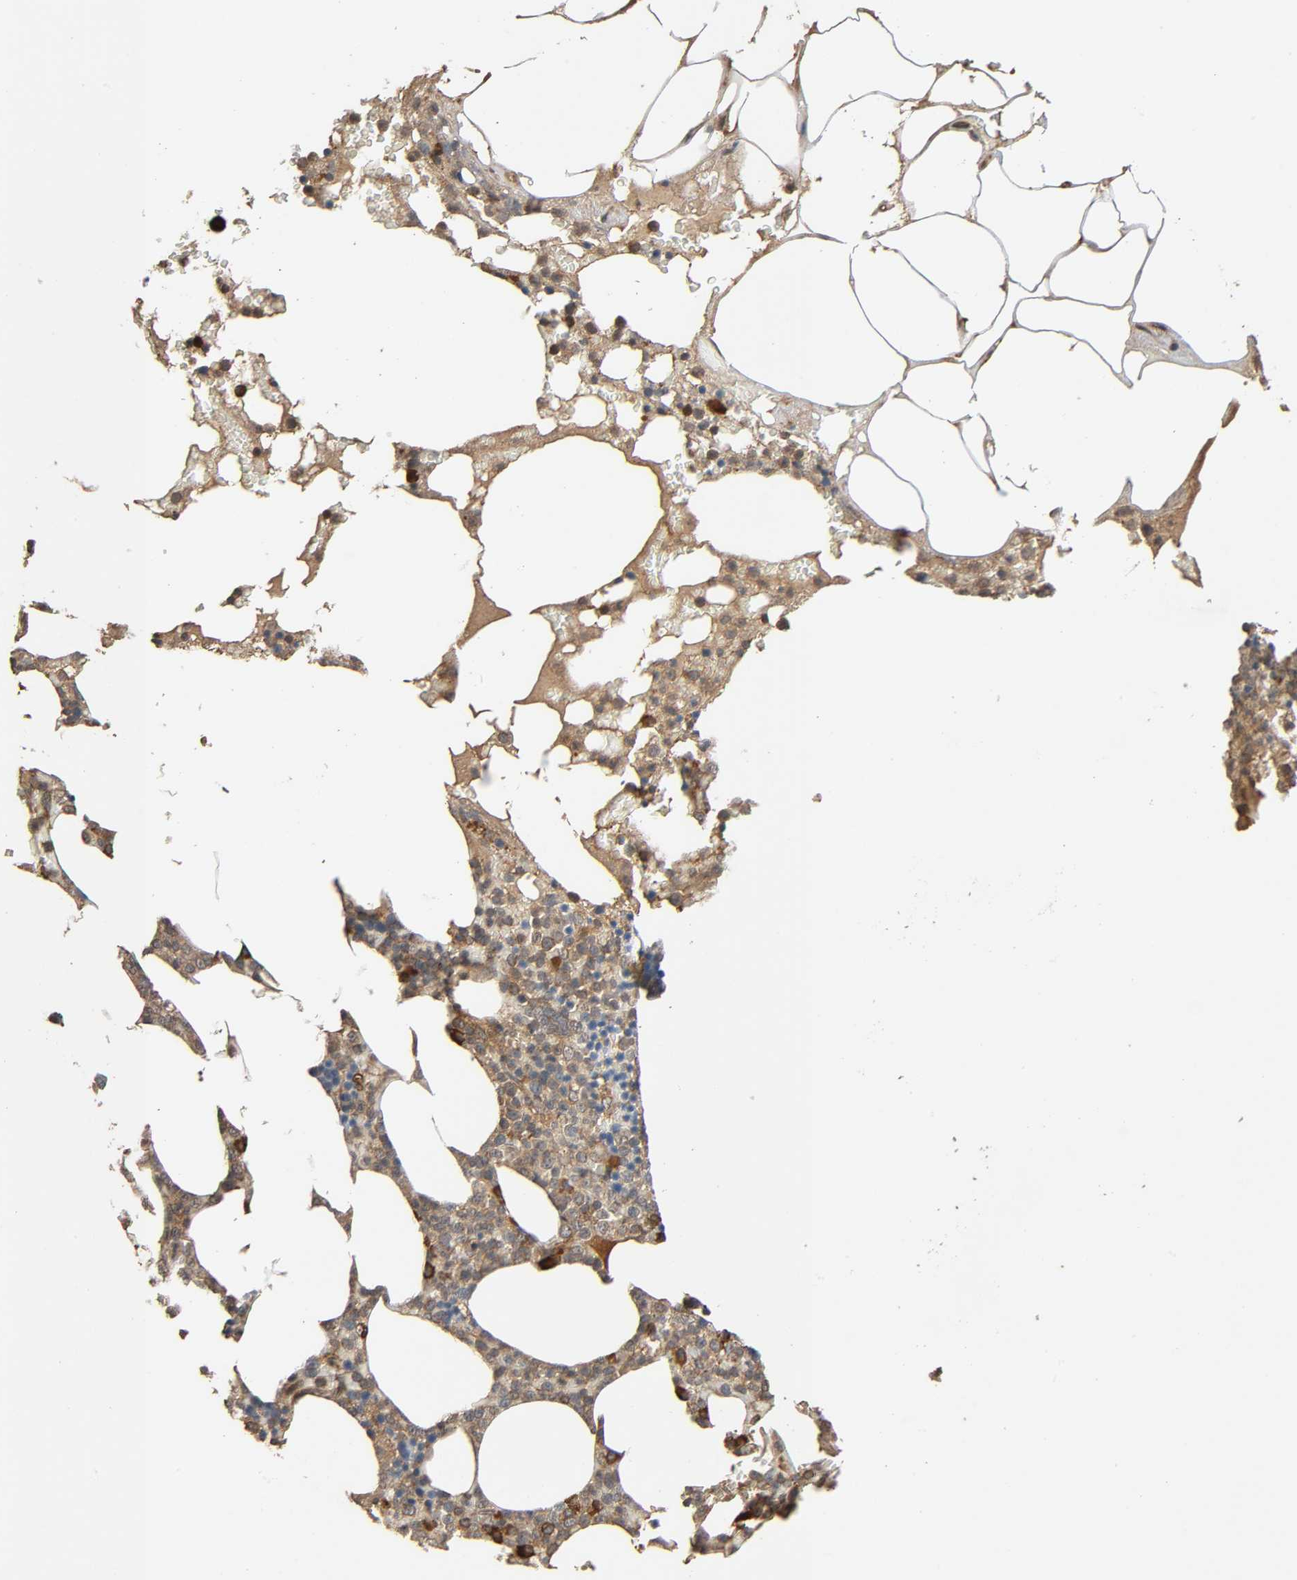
{"staining": {"intensity": "moderate", "quantity": ">75%", "location": "cytoplasmic/membranous"}, "tissue": "bone marrow", "cell_type": "Hematopoietic cells", "image_type": "normal", "snomed": [{"axis": "morphology", "description": "Normal tissue, NOS"}, {"axis": "topography", "description": "Bone marrow"}], "caption": "Human bone marrow stained for a protein (brown) shows moderate cytoplasmic/membranous positive expression in about >75% of hematopoietic cells.", "gene": "MAP3K8", "patient": {"sex": "female", "age": 66}}